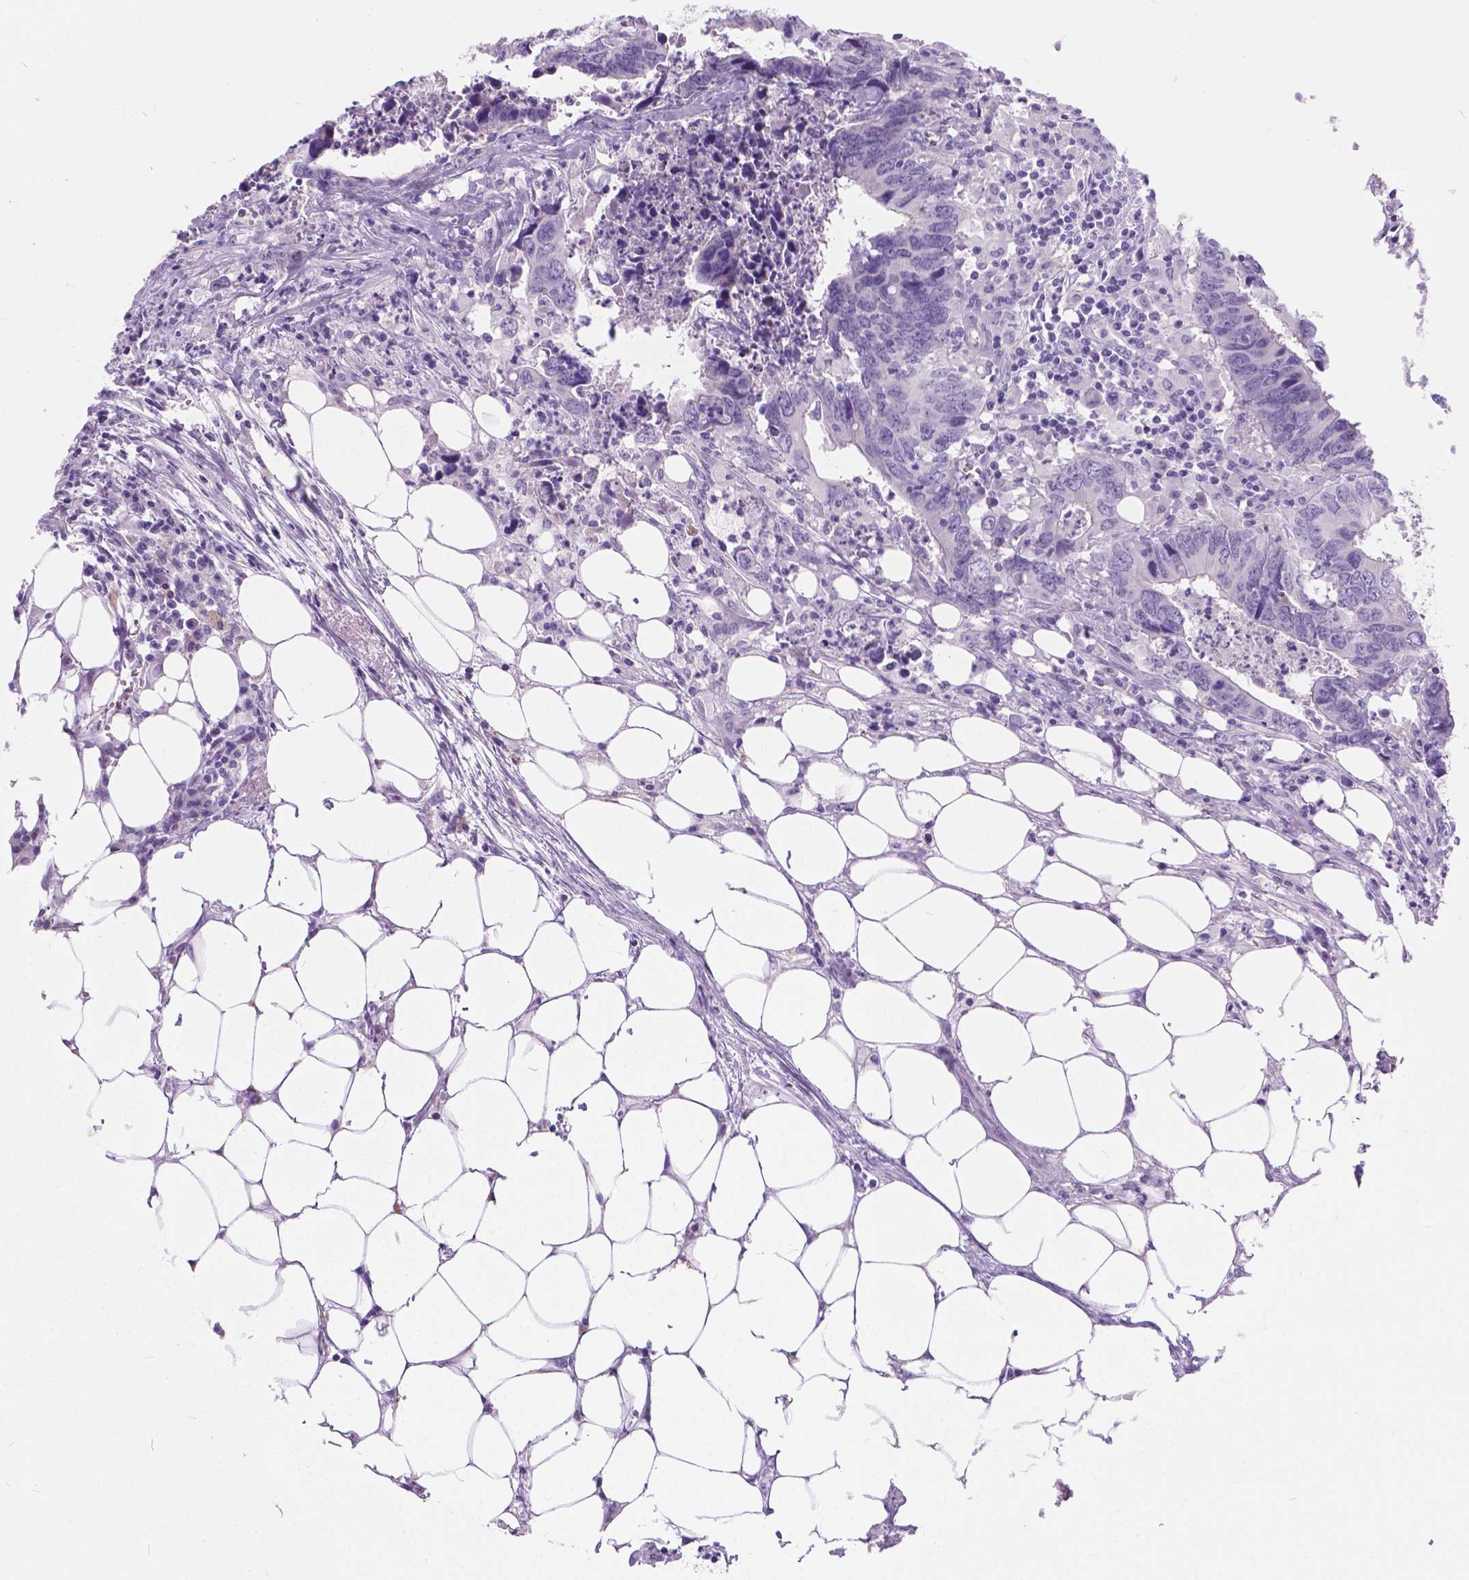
{"staining": {"intensity": "negative", "quantity": "none", "location": "none"}, "tissue": "colorectal cancer", "cell_type": "Tumor cells", "image_type": "cancer", "snomed": [{"axis": "morphology", "description": "Adenocarcinoma, NOS"}, {"axis": "topography", "description": "Colon"}], "caption": "Immunohistochemical staining of colorectal cancer (adenocarcinoma) shows no significant positivity in tumor cells. (DAB (3,3'-diaminobenzidine) immunohistochemistry (IHC) with hematoxylin counter stain).", "gene": "ARMS2", "patient": {"sex": "female", "age": 82}}